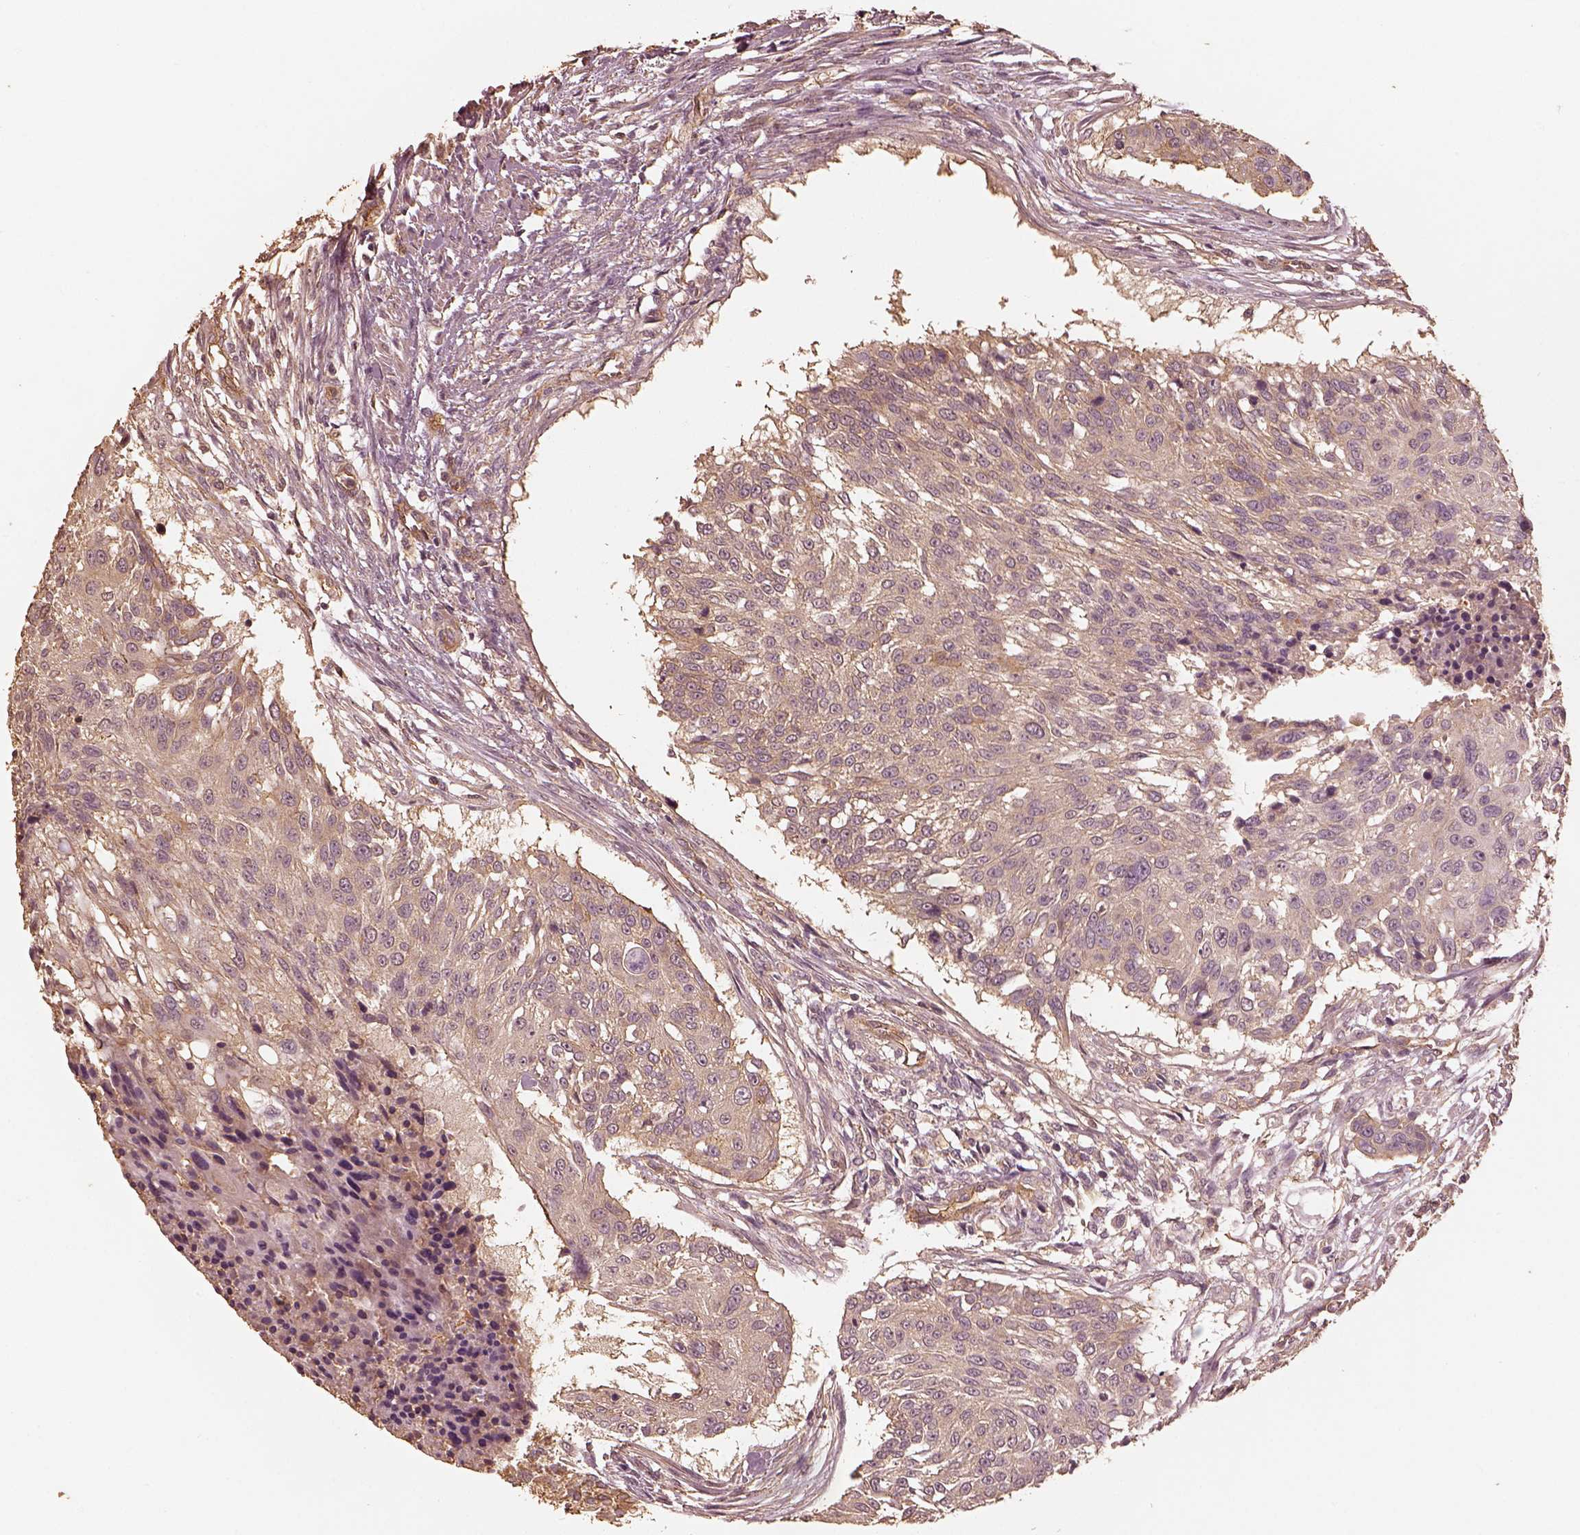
{"staining": {"intensity": "weak", "quantity": ">75%", "location": "cytoplasmic/membranous"}, "tissue": "urothelial cancer", "cell_type": "Tumor cells", "image_type": "cancer", "snomed": [{"axis": "morphology", "description": "Urothelial carcinoma, NOS"}, {"axis": "topography", "description": "Urinary bladder"}], "caption": "This is an image of immunohistochemistry staining of transitional cell carcinoma, which shows weak expression in the cytoplasmic/membranous of tumor cells.", "gene": "WDR7", "patient": {"sex": "male", "age": 55}}